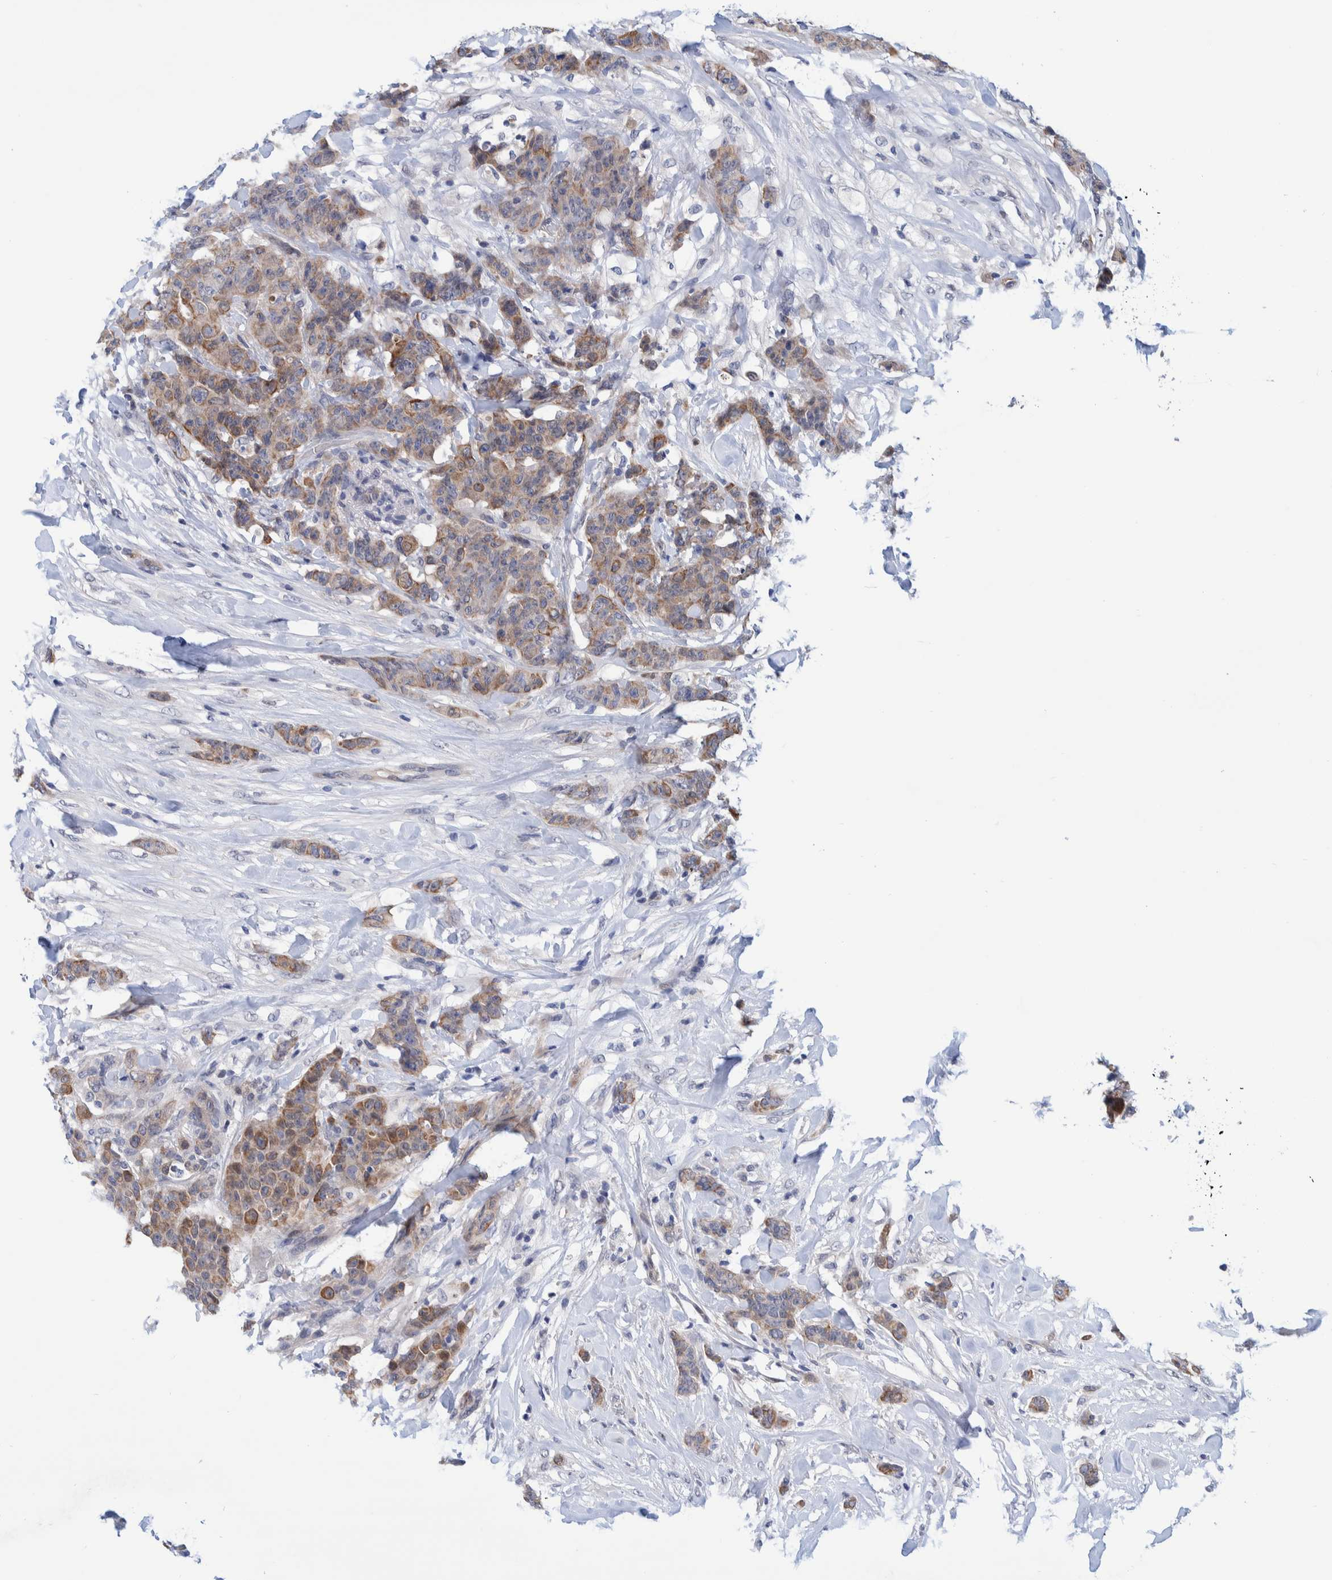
{"staining": {"intensity": "moderate", "quantity": ">75%", "location": "cytoplasmic/membranous"}, "tissue": "breast cancer", "cell_type": "Tumor cells", "image_type": "cancer", "snomed": [{"axis": "morphology", "description": "Normal tissue, NOS"}, {"axis": "morphology", "description": "Duct carcinoma"}, {"axis": "topography", "description": "Breast"}], "caption": "Protein staining of breast cancer tissue shows moderate cytoplasmic/membranous expression in about >75% of tumor cells.", "gene": "PFAS", "patient": {"sex": "female", "age": 40}}